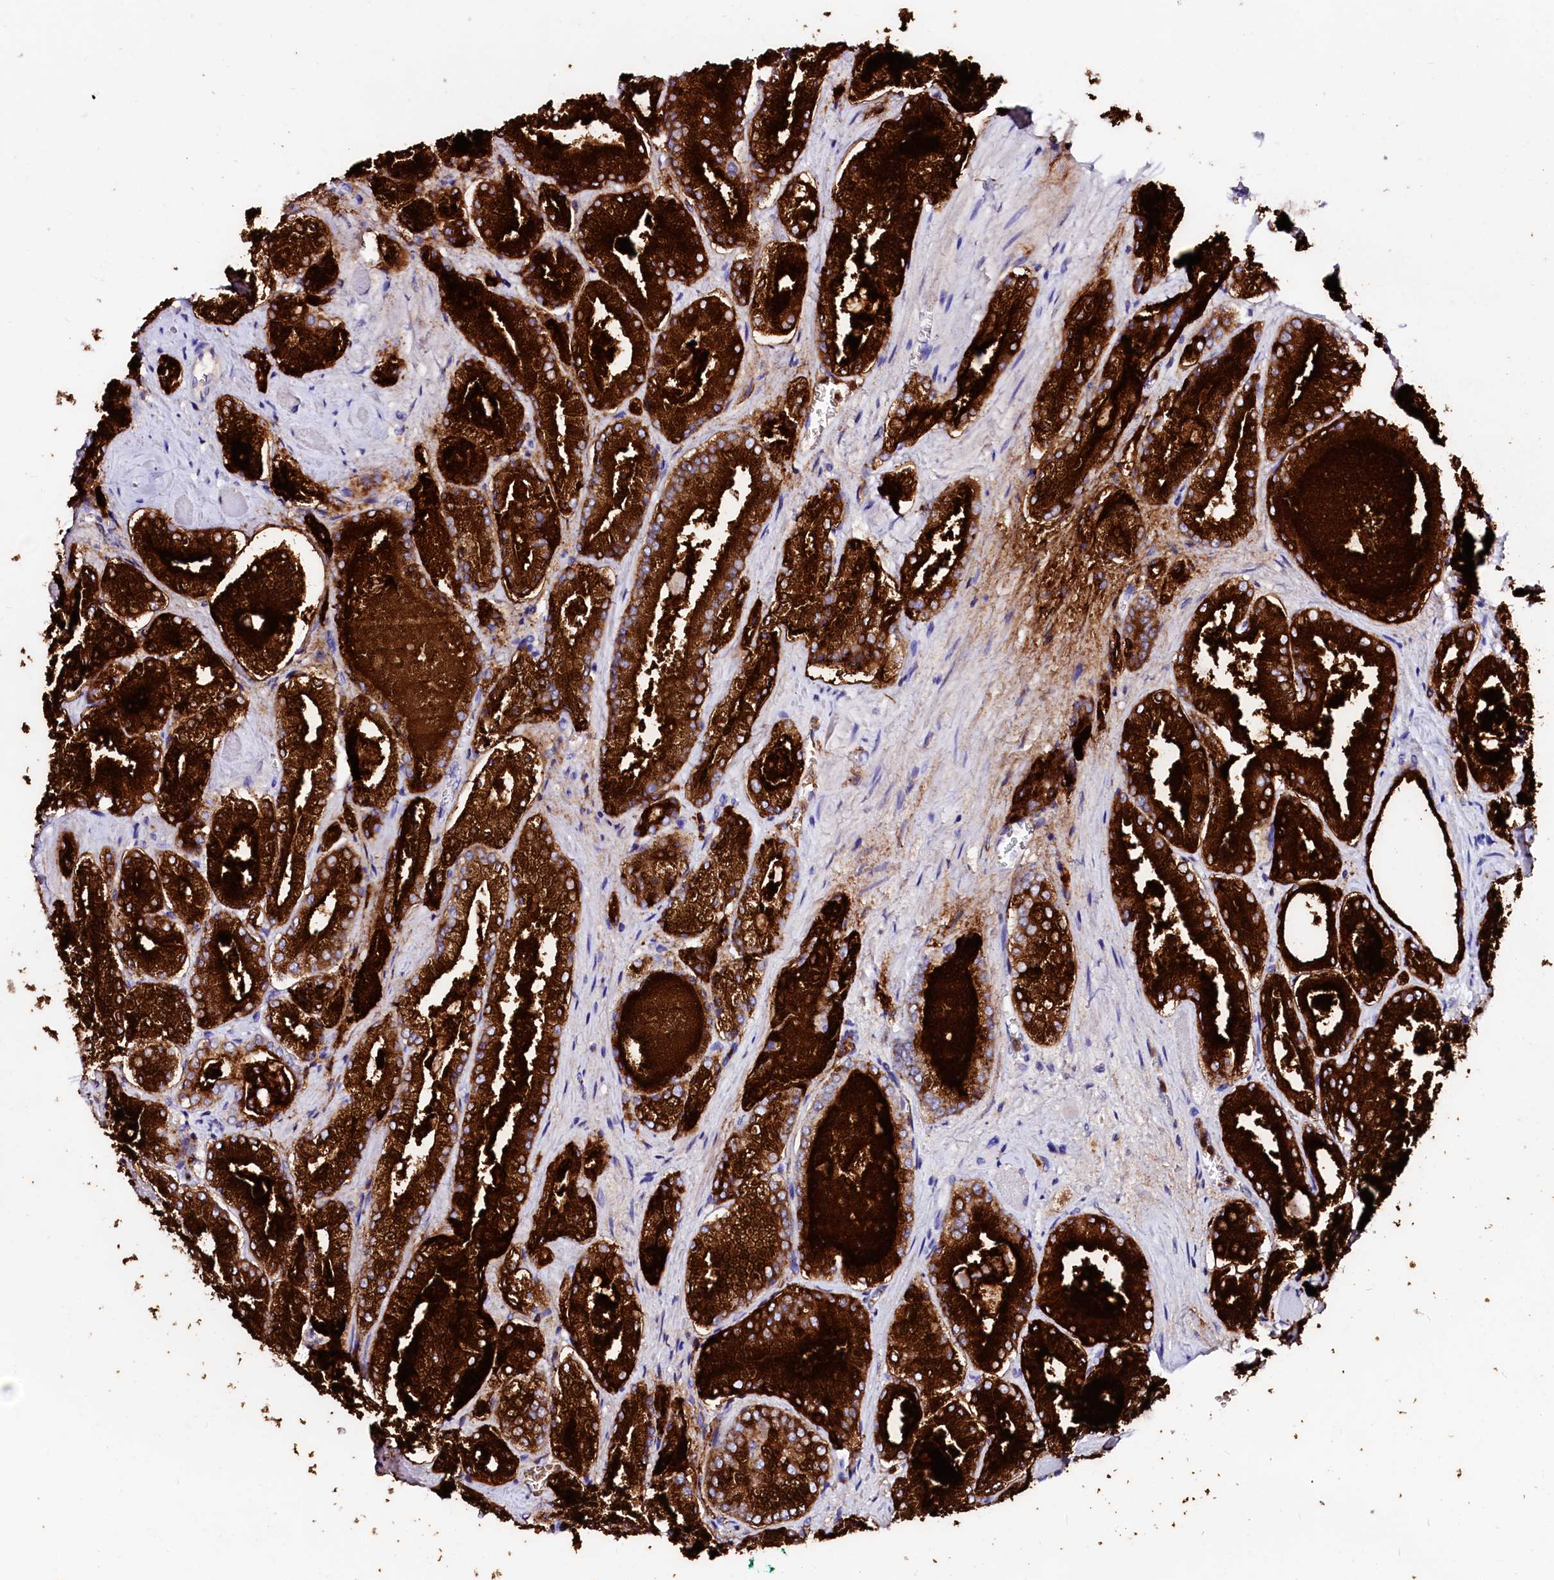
{"staining": {"intensity": "strong", "quantity": ">75%", "location": "cytoplasmic/membranous"}, "tissue": "prostate cancer", "cell_type": "Tumor cells", "image_type": "cancer", "snomed": [{"axis": "morphology", "description": "Adenocarcinoma, Low grade"}, {"axis": "topography", "description": "Prostate"}], "caption": "Protein analysis of prostate cancer (adenocarcinoma (low-grade)) tissue displays strong cytoplasmic/membranous expression in approximately >75% of tumor cells.", "gene": "RAB27A", "patient": {"sex": "male", "age": 74}}